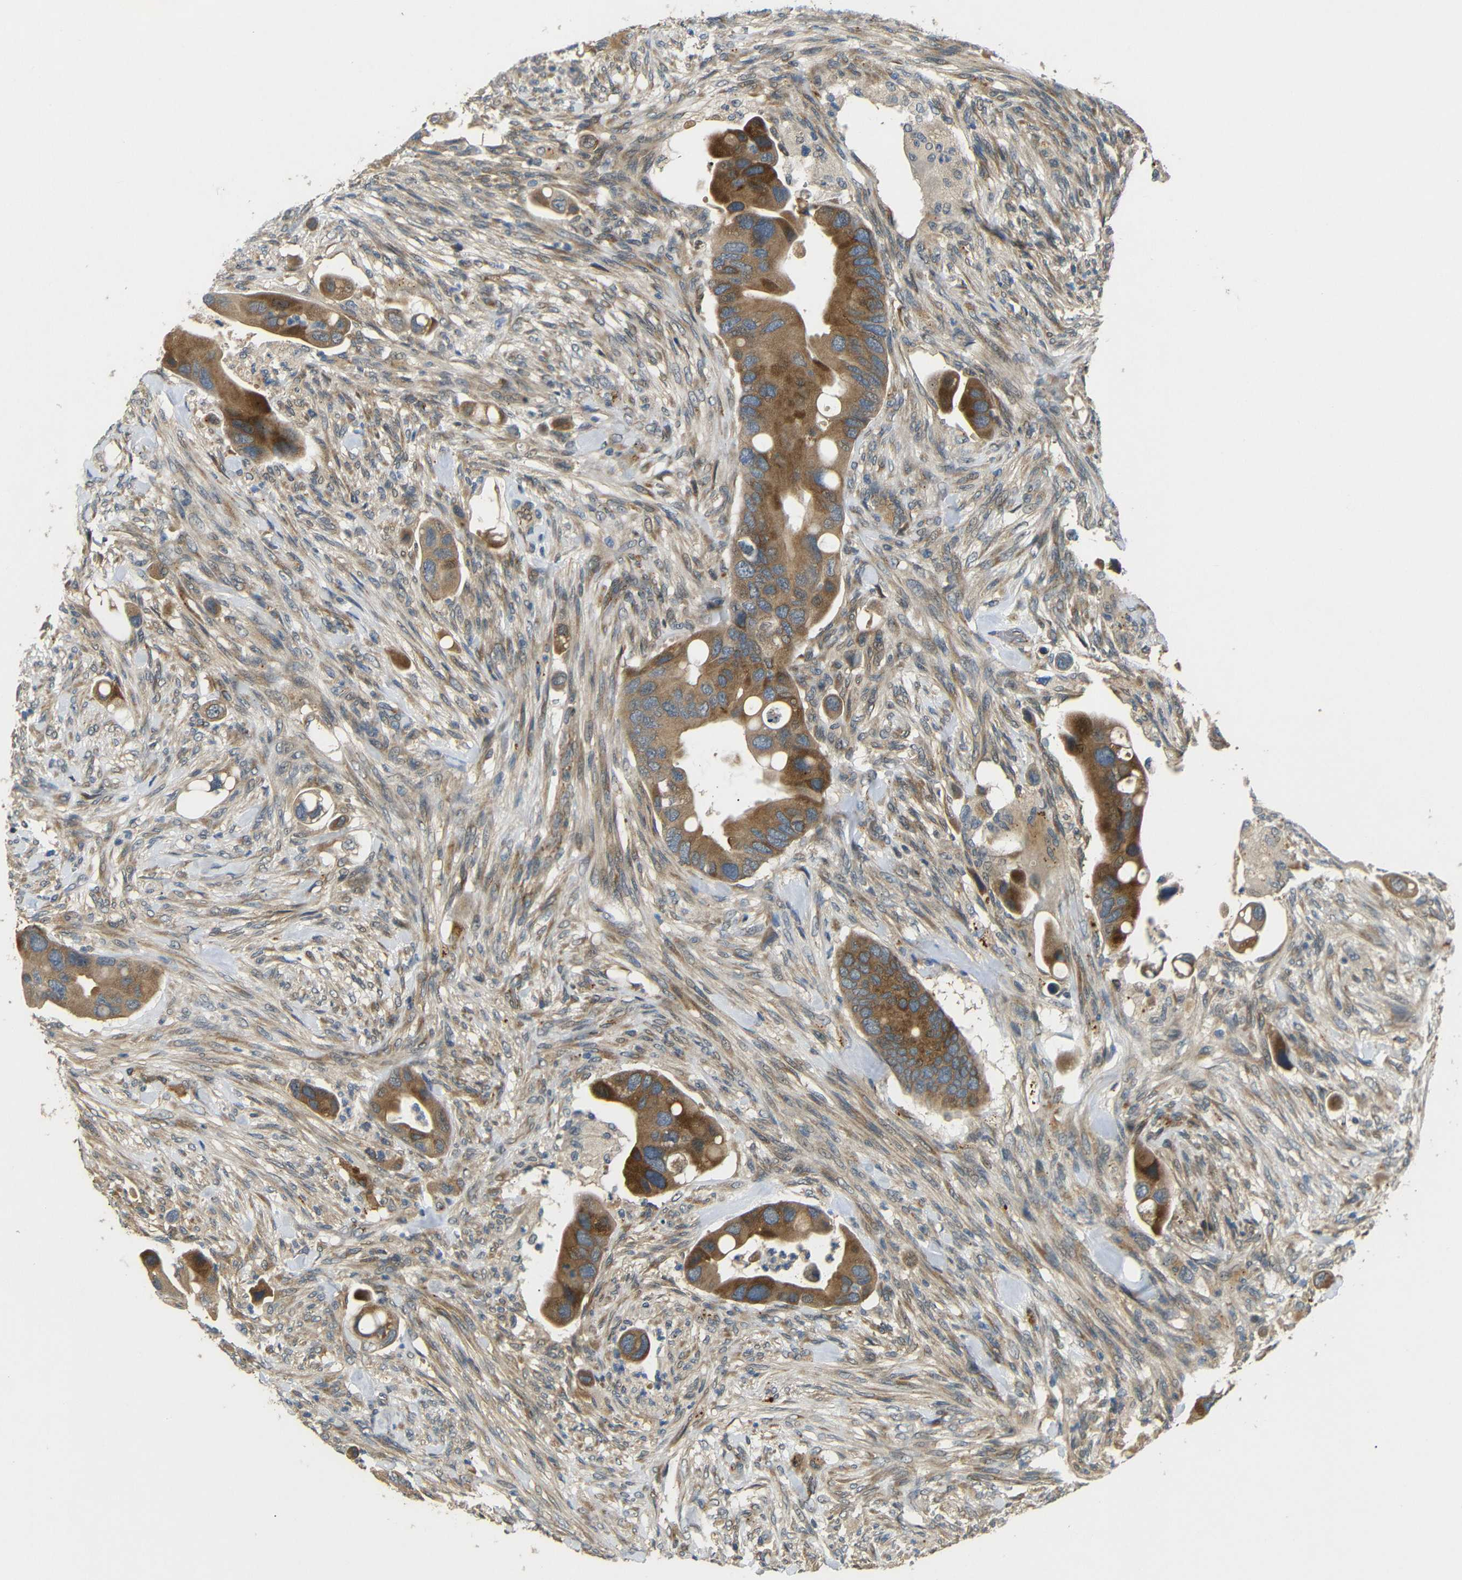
{"staining": {"intensity": "moderate", "quantity": ">75%", "location": "cytoplasmic/membranous"}, "tissue": "colorectal cancer", "cell_type": "Tumor cells", "image_type": "cancer", "snomed": [{"axis": "morphology", "description": "Adenocarcinoma, NOS"}, {"axis": "topography", "description": "Rectum"}], "caption": "Human colorectal cancer stained with a protein marker exhibits moderate staining in tumor cells.", "gene": "ATP7A", "patient": {"sex": "female", "age": 57}}